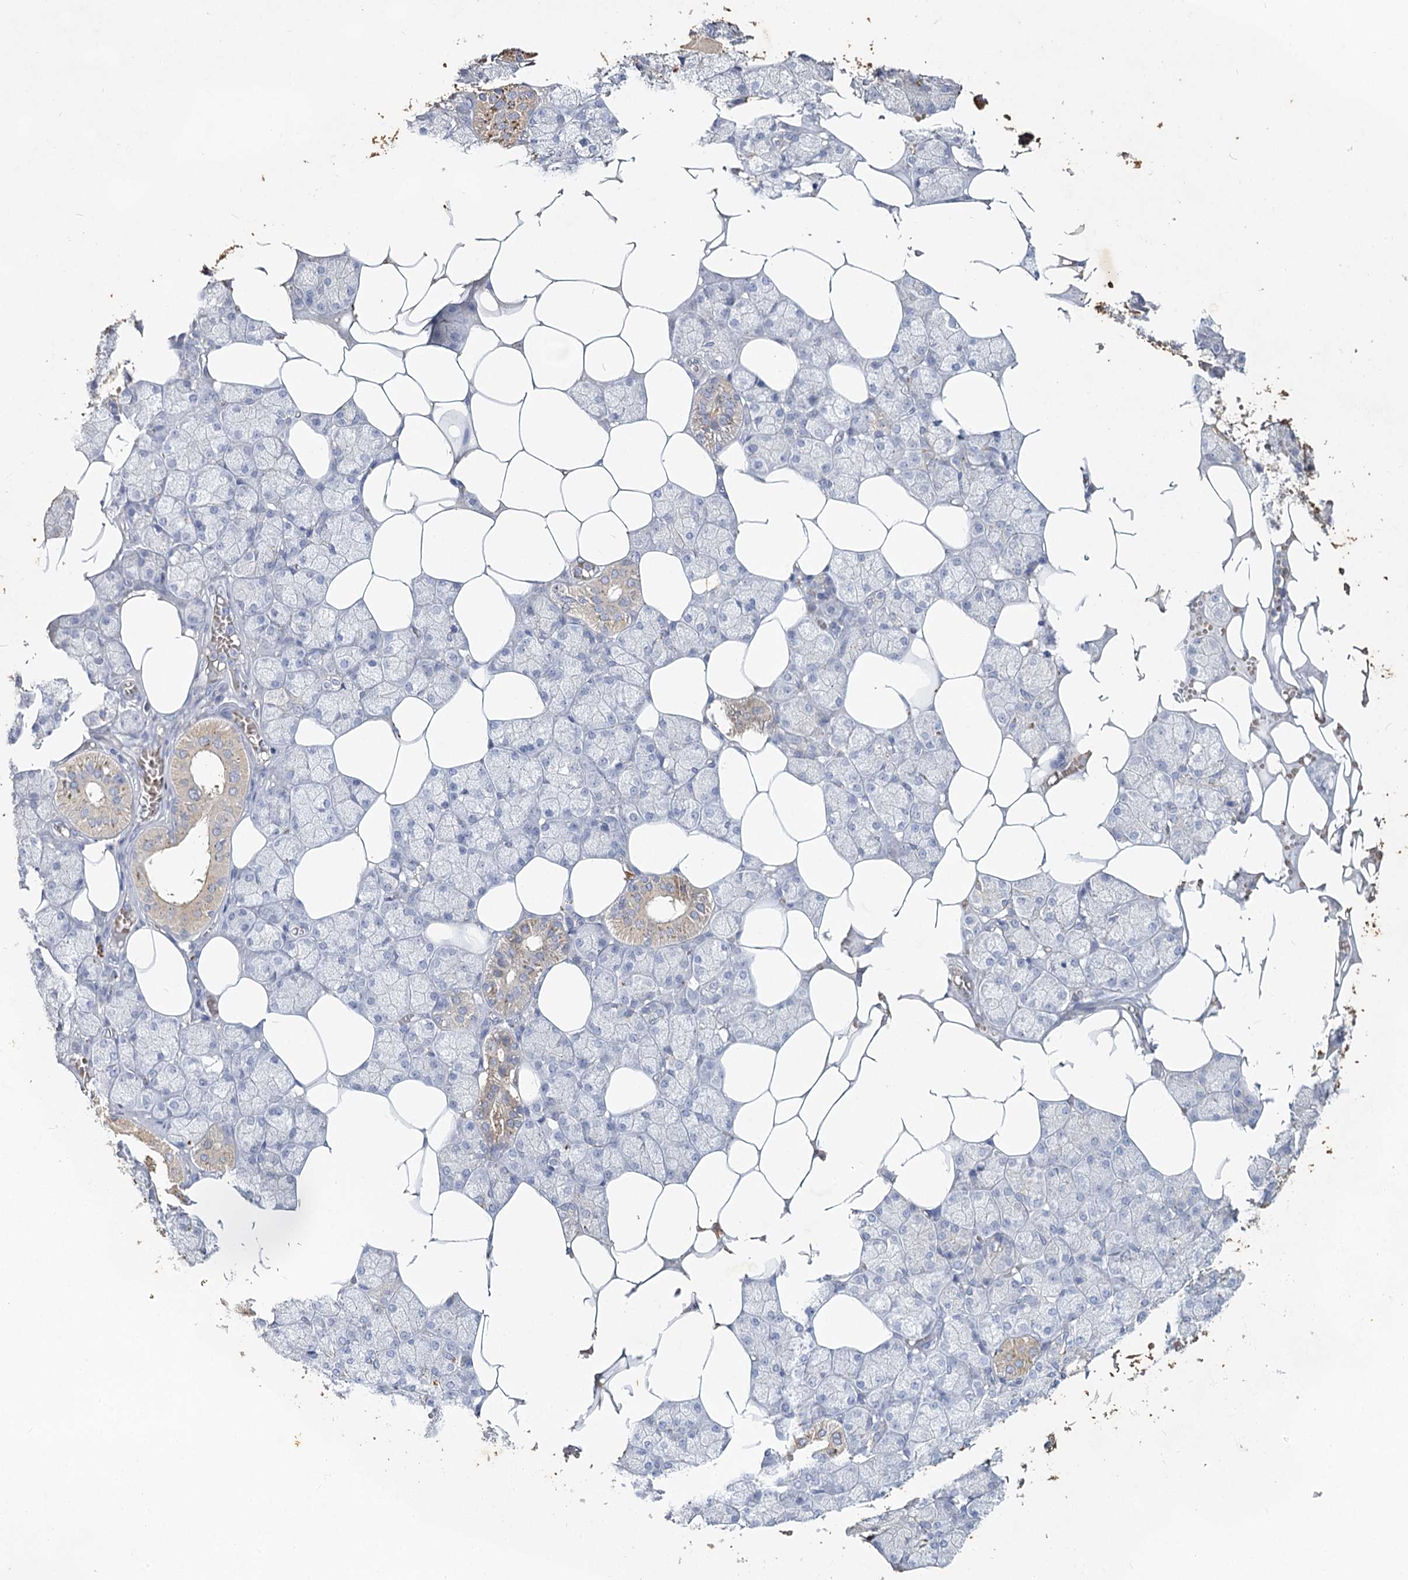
{"staining": {"intensity": "moderate", "quantity": "<25%", "location": "cytoplasmic/membranous"}, "tissue": "salivary gland", "cell_type": "Glandular cells", "image_type": "normal", "snomed": [{"axis": "morphology", "description": "Normal tissue, NOS"}, {"axis": "topography", "description": "Salivary gland"}], "caption": "The immunohistochemical stain labels moderate cytoplasmic/membranous positivity in glandular cells of unremarkable salivary gland.", "gene": "CCDC73", "patient": {"sex": "male", "age": 62}}